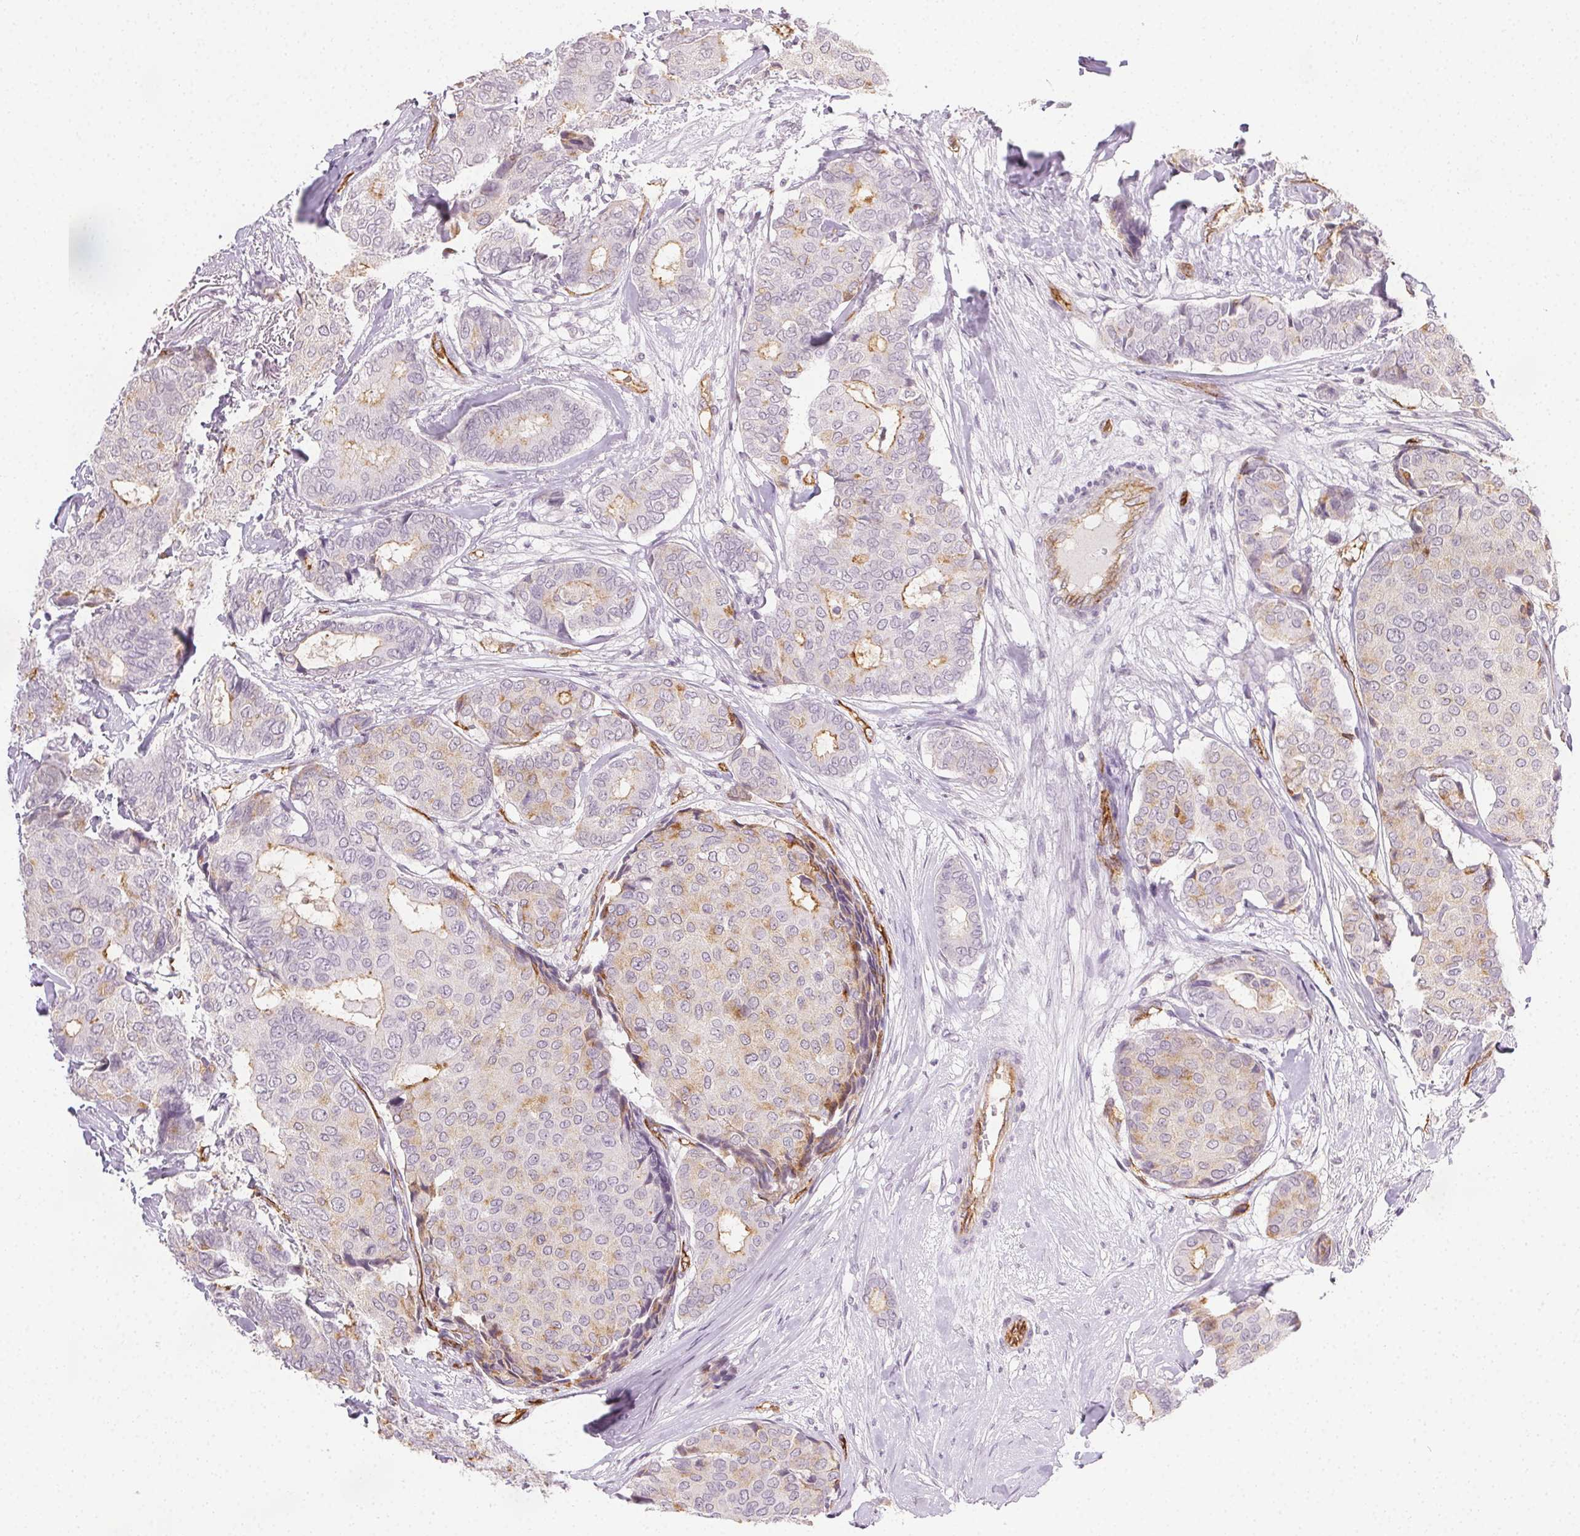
{"staining": {"intensity": "negative", "quantity": "none", "location": "none"}, "tissue": "breast cancer", "cell_type": "Tumor cells", "image_type": "cancer", "snomed": [{"axis": "morphology", "description": "Duct carcinoma"}, {"axis": "topography", "description": "Breast"}], "caption": "High magnification brightfield microscopy of breast infiltrating ductal carcinoma stained with DAB (brown) and counterstained with hematoxylin (blue): tumor cells show no significant expression. (Brightfield microscopy of DAB (3,3'-diaminobenzidine) immunohistochemistry (IHC) at high magnification).", "gene": "PODXL", "patient": {"sex": "female", "age": 75}}